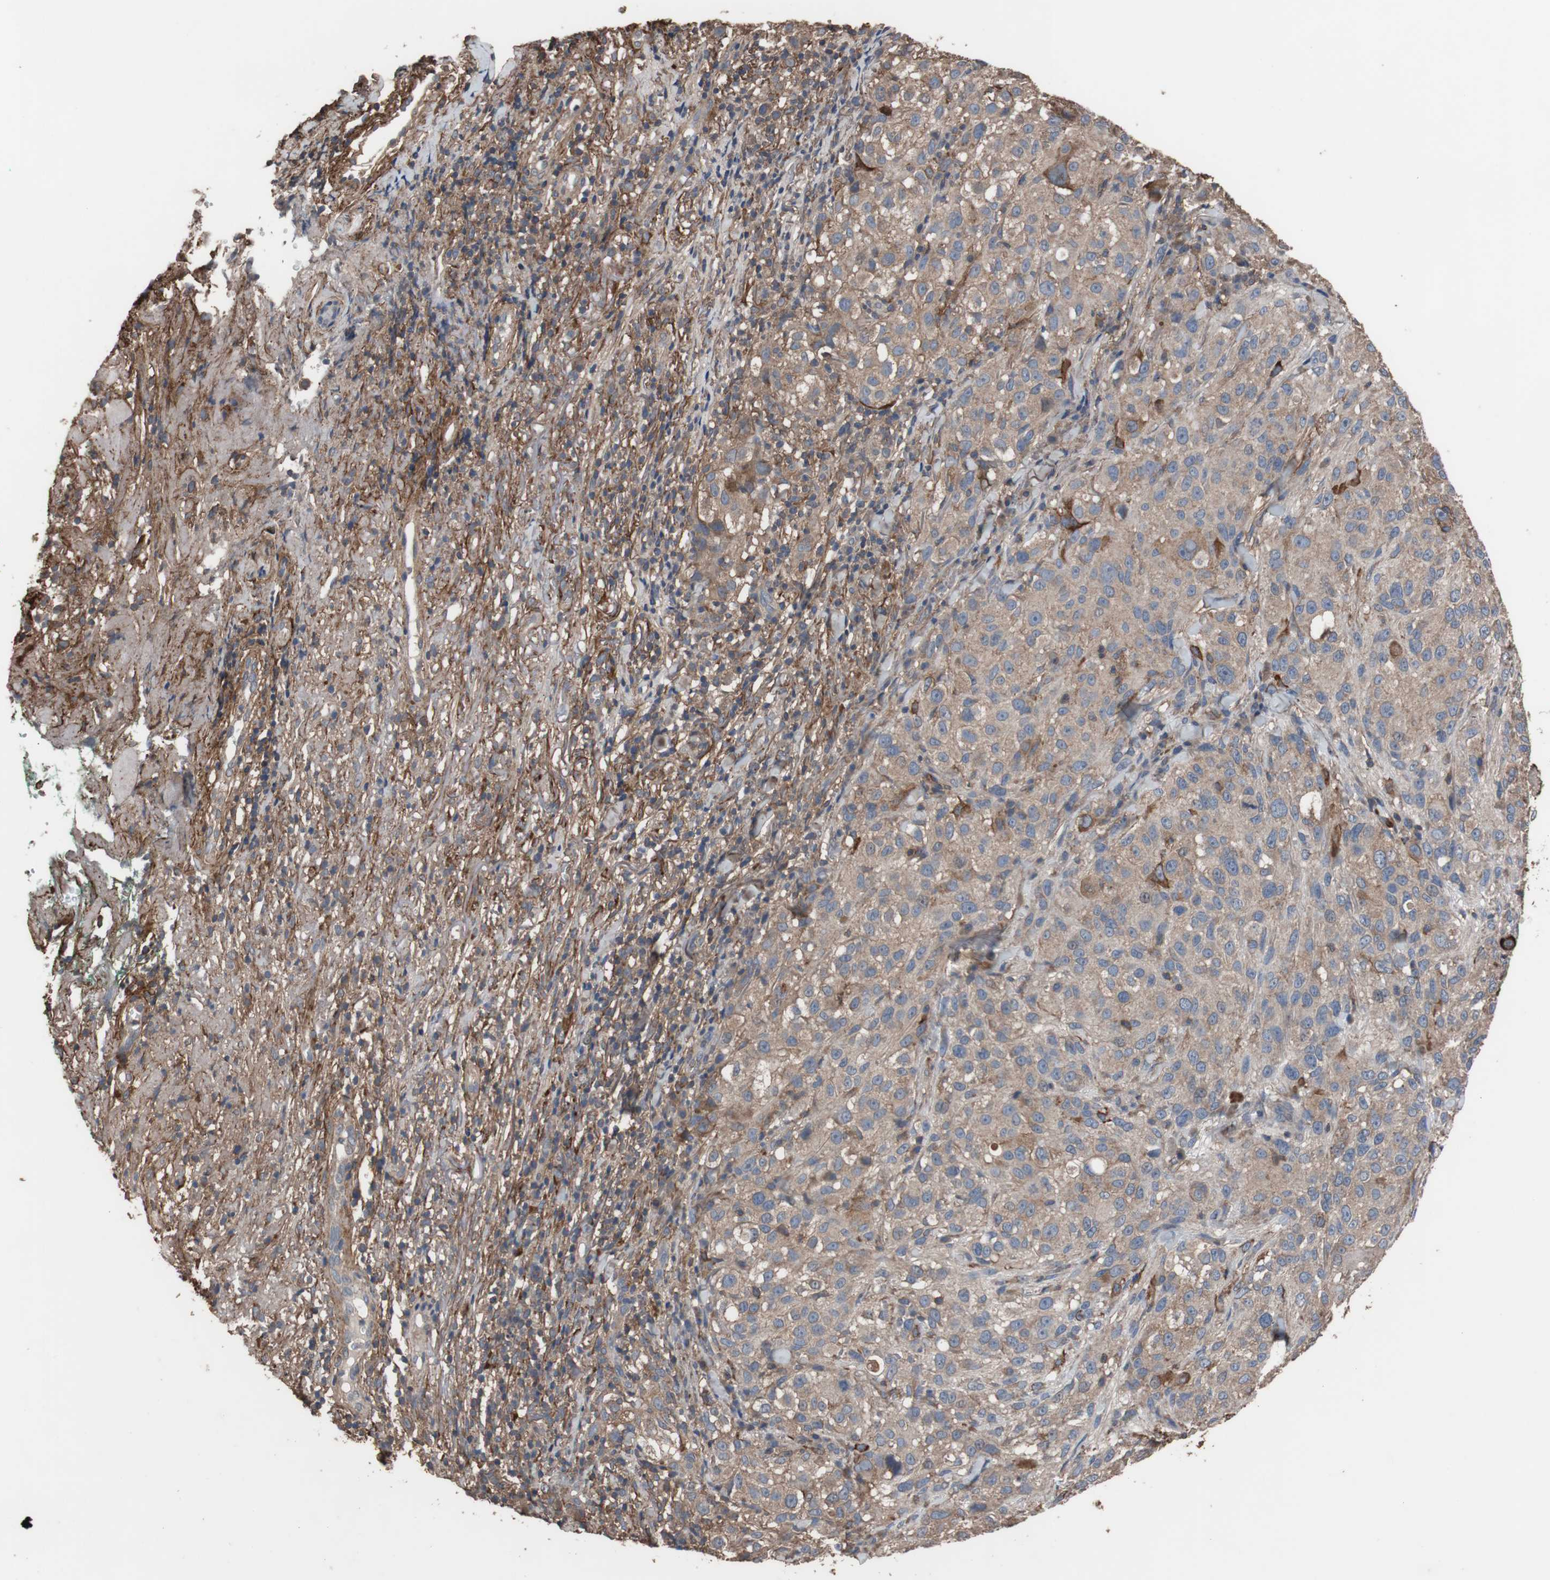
{"staining": {"intensity": "moderate", "quantity": ">75%", "location": "cytoplasmic/membranous"}, "tissue": "melanoma", "cell_type": "Tumor cells", "image_type": "cancer", "snomed": [{"axis": "morphology", "description": "Necrosis, NOS"}, {"axis": "morphology", "description": "Malignant melanoma, NOS"}, {"axis": "topography", "description": "Skin"}], "caption": "Immunohistochemical staining of malignant melanoma shows medium levels of moderate cytoplasmic/membranous expression in approximately >75% of tumor cells.", "gene": "COL6A2", "patient": {"sex": "female", "age": 87}}